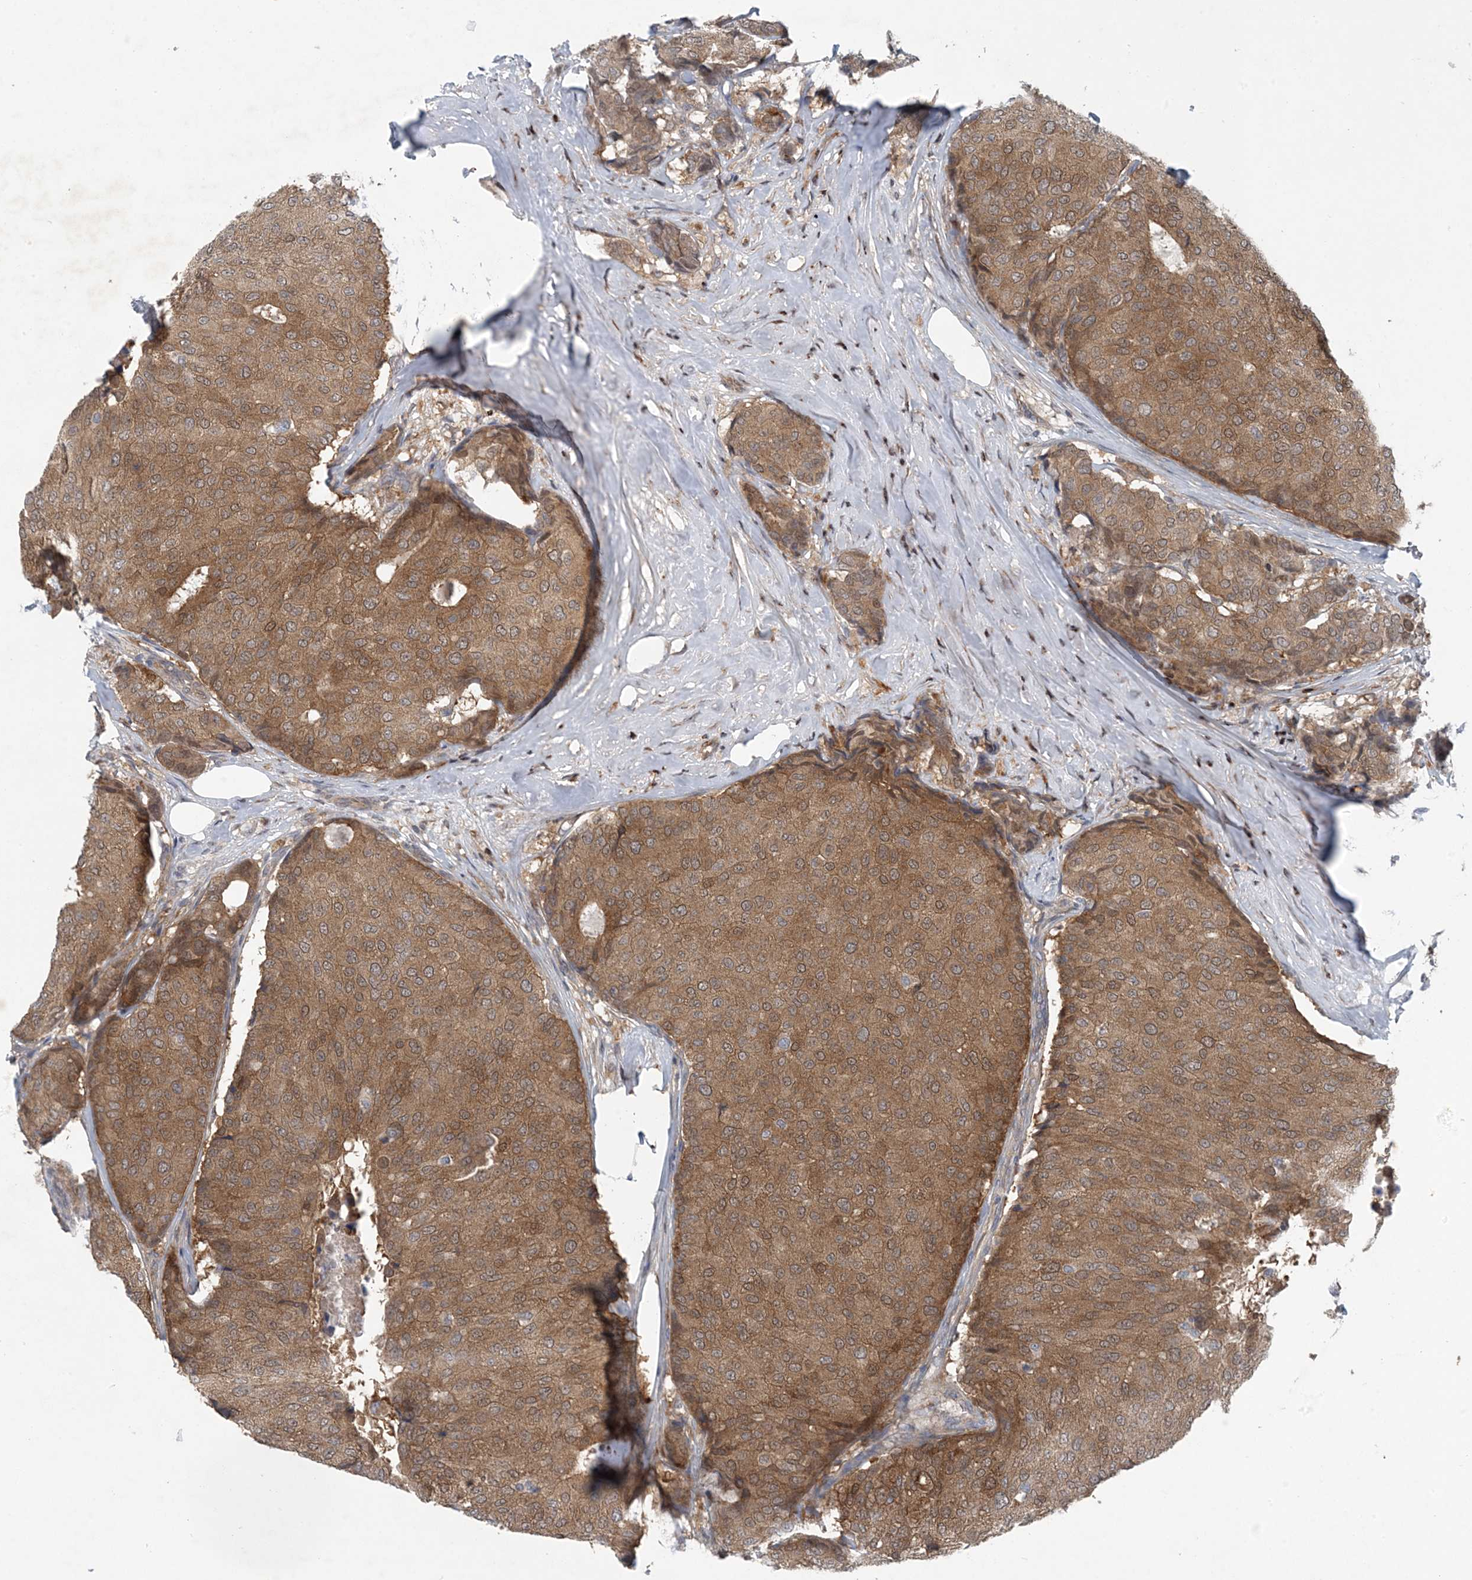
{"staining": {"intensity": "moderate", "quantity": ">75%", "location": "cytoplasmic/membranous"}, "tissue": "breast cancer", "cell_type": "Tumor cells", "image_type": "cancer", "snomed": [{"axis": "morphology", "description": "Duct carcinoma"}, {"axis": "topography", "description": "Breast"}], "caption": "This micrograph exhibits immunohistochemistry (IHC) staining of human breast cancer, with medium moderate cytoplasmic/membranous positivity in approximately >75% of tumor cells.", "gene": "HIKESHI", "patient": {"sex": "female", "age": 75}}